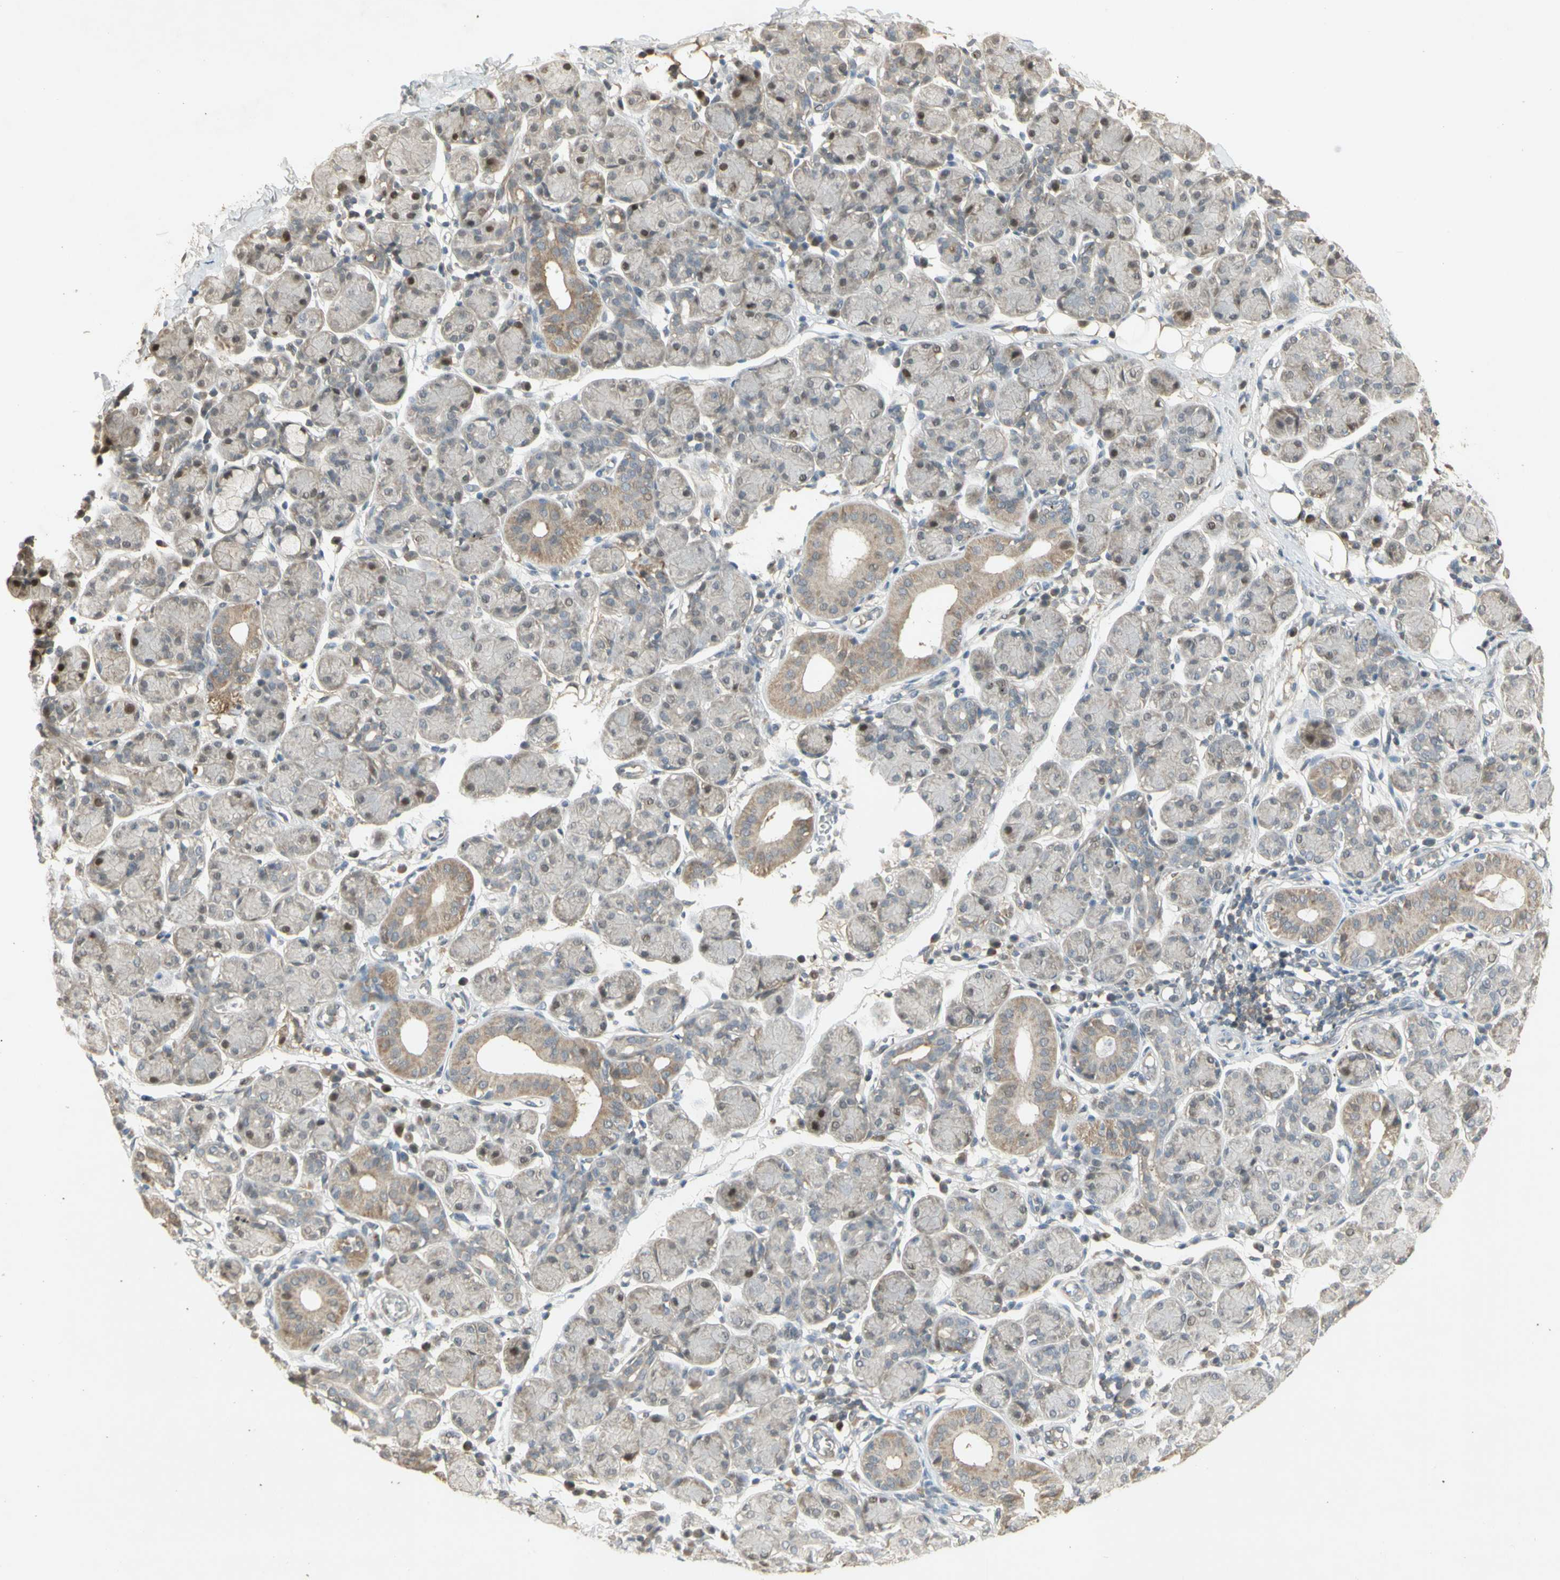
{"staining": {"intensity": "weak", "quantity": "25%-75%", "location": "cytoplasmic/membranous,nuclear"}, "tissue": "salivary gland", "cell_type": "Glandular cells", "image_type": "normal", "snomed": [{"axis": "morphology", "description": "Normal tissue, NOS"}, {"axis": "morphology", "description": "Inflammation, NOS"}, {"axis": "topography", "description": "Lymph node"}, {"axis": "topography", "description": "Salivary gland"}], "caption": "Glandular cells display weak cytoplasmic/membranous,nuclear positivity in about 25%-75% of cells in normal salivary gland. Using DAB (3,3'-diaminobenzidine) (brown) and hematoxylin (blue) stains, captured at high magnification using brightfield microscopy.", "gene": "NRG4", "patient": {"sex": "male", "age": 3}}